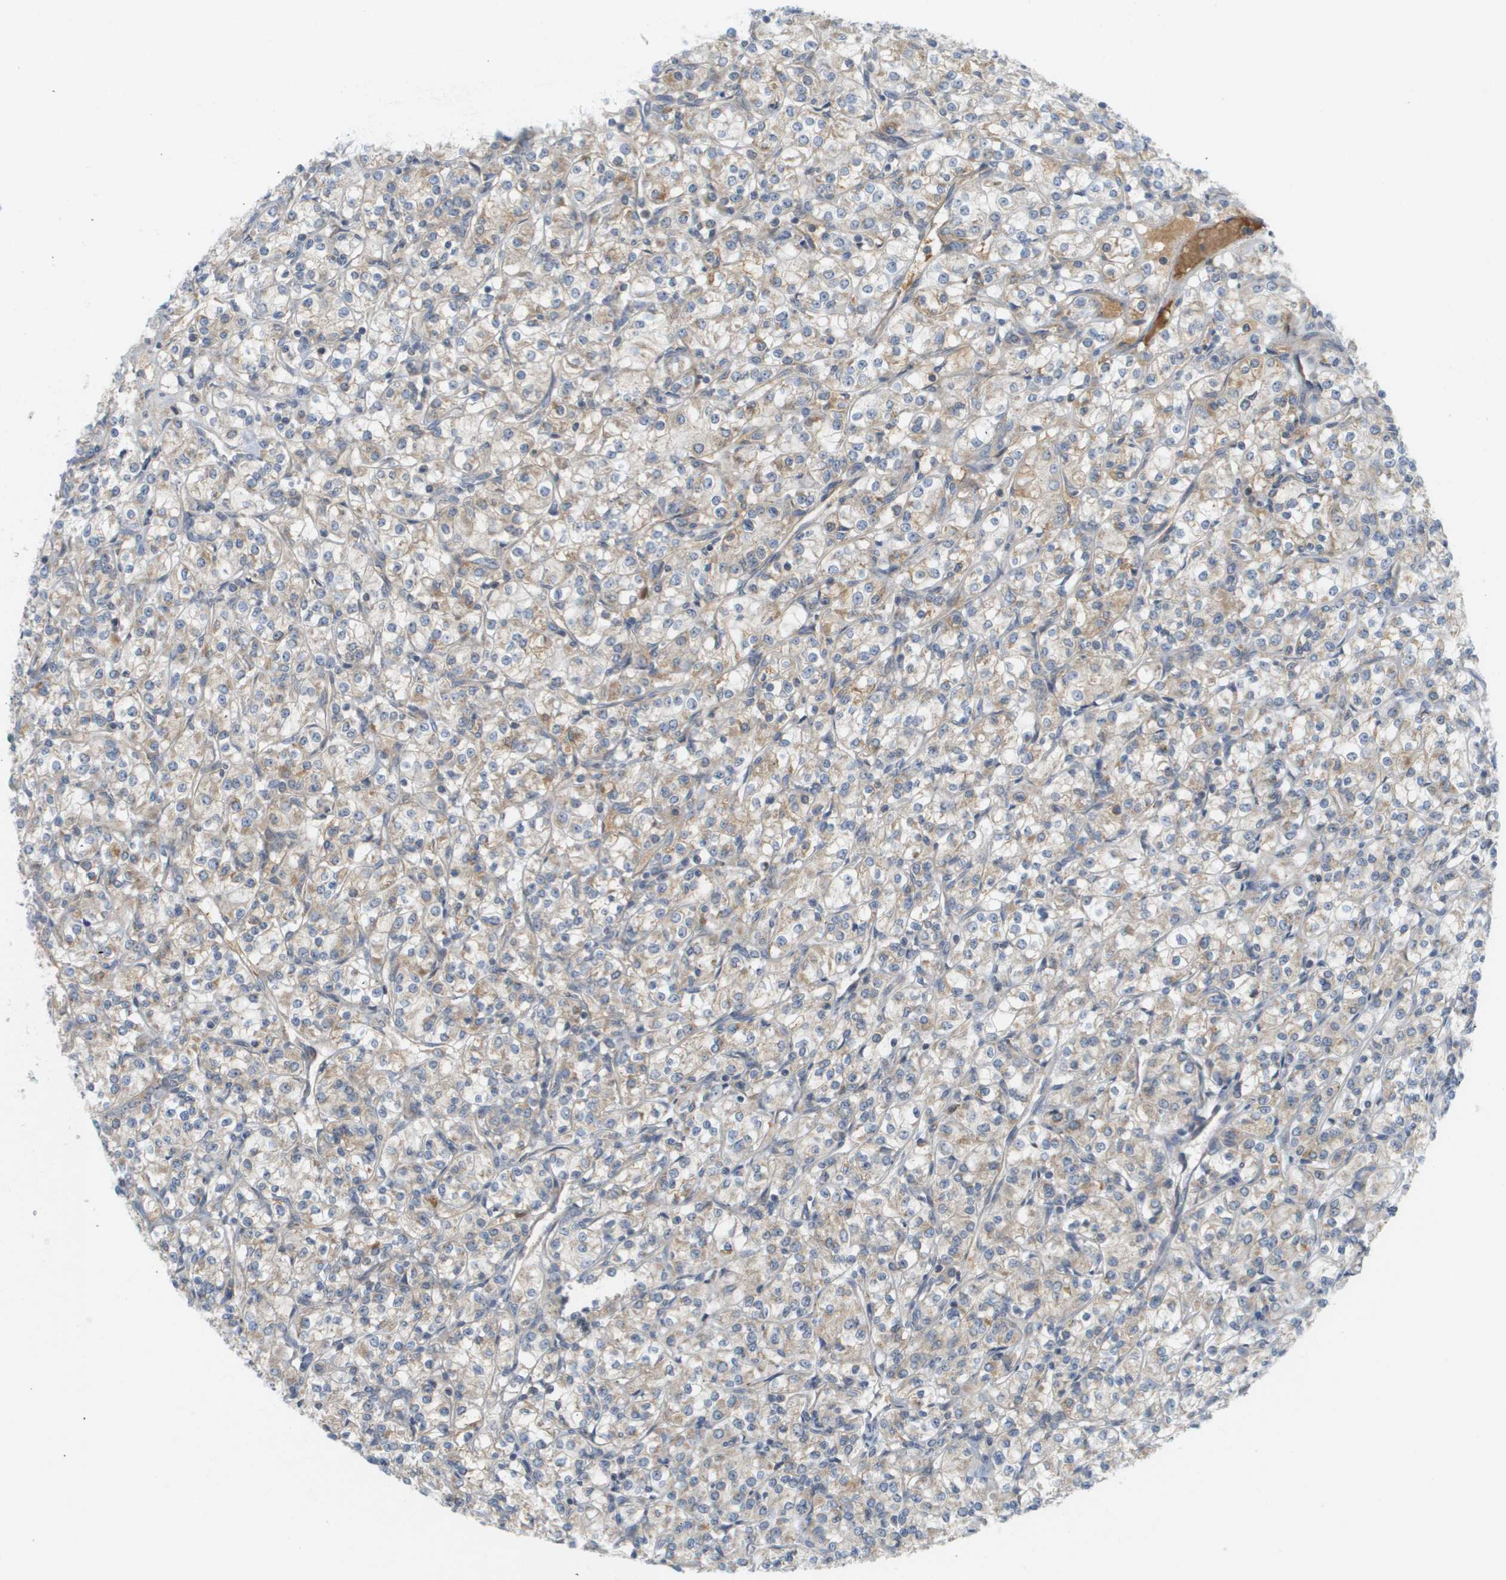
{"staining": {"intensity": "weak", "quantity": "<25%", "location": "cytoplasmic/membranous"}, "tissue": "renal cancer", "cell_type": "Tumor cells", "image_type": "cancer", "snomed": [{"axis": "morphology", "description": "Adenocarcinoma, NOS"}, {"axis": "topography", "description": "Kidney"}], "caption": "DAB (3,3'-diaminobenzidine) immunohistochemical staining of human renal cancer displays no significant expression in tumor cells. (Brightfield microscopy of DAB (3,3'-diaminobenzidine) immunohistochemistry (IHC) at high magnification).", "gene": "PROC", "patient": {"sex": "male", "age": 77}}